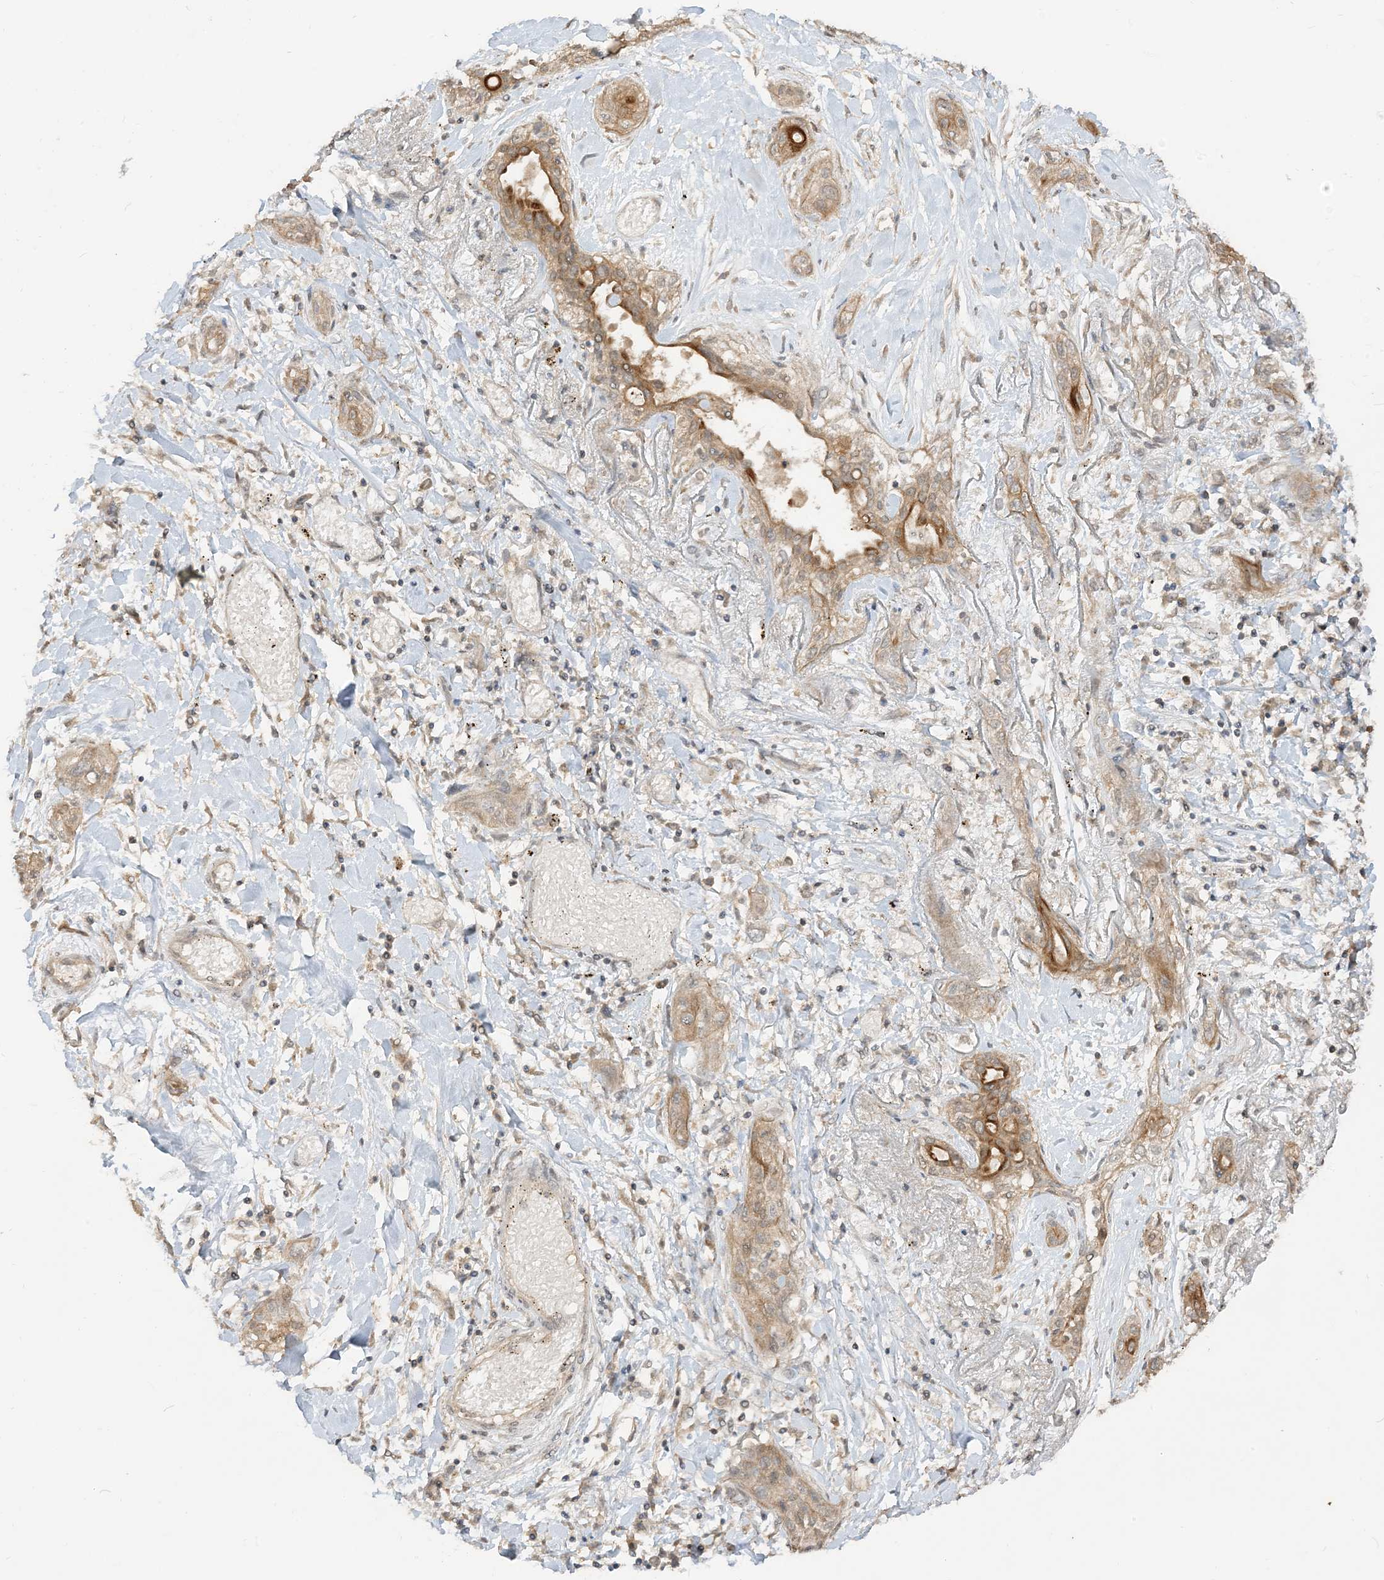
{"staining": {"intensity": "moderate", "quantity": "<25%", "location": "cytoplasmic/membranous"}, "tissue": "lung cancer", "cell_type": "Tumor cells", "image_type": "cancer", "snomed": [{"axis": "morphology", "description": "Squamous cell carcinoma, NOS"}, {"axis": "topography", "description": "Lung"}], "caption": "A micrograph of human lung cancer (squamous cell carcinoma) stained for a protein shows moderate cytoplasmic/membranous brown staining in tumor cells.", "gene": "TBCC", "patient": {"sex": "female", "age": 47}}